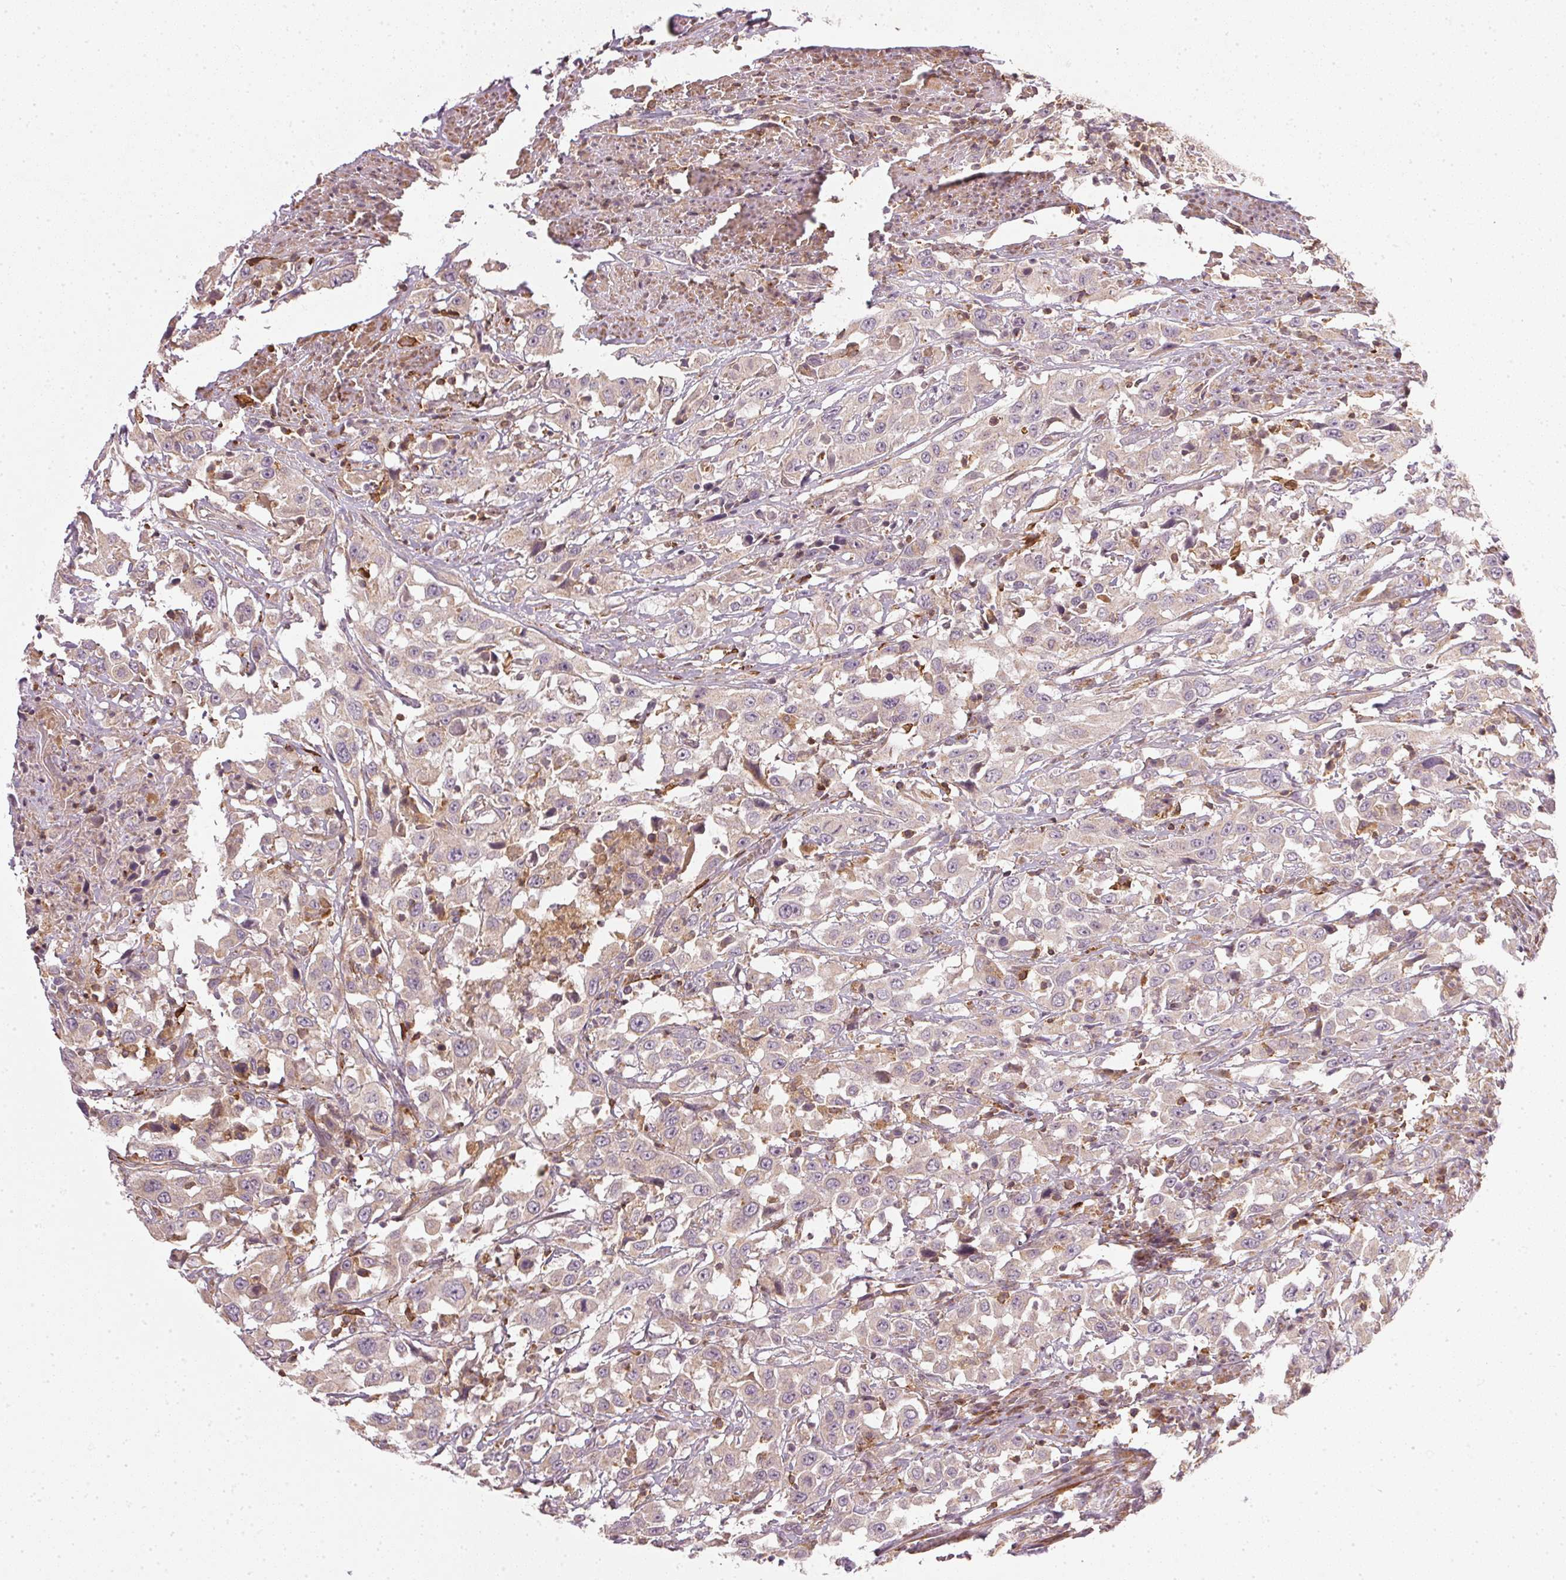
{"staining": {"intensity": "weak", "quantity": ">75%", "location": "cytoplasmic/membranous"}, "tissue": "urothelial cancer", "cell_type": "Tumor cells", "image_type": "cancer", "snomed": [{"axis": "morphology", "description": "Urothelial carcinoma, High grade"}, {"axis": "topography", "description": "Urinary bladder"}], "caption": "A brown stain labels weak cytoplasmic/membranous staining of a protein in human high-grade urothelial carcinoma tumor cells.", "gene": "NADK2", "patient": {"sex": "male", "age": 61}}